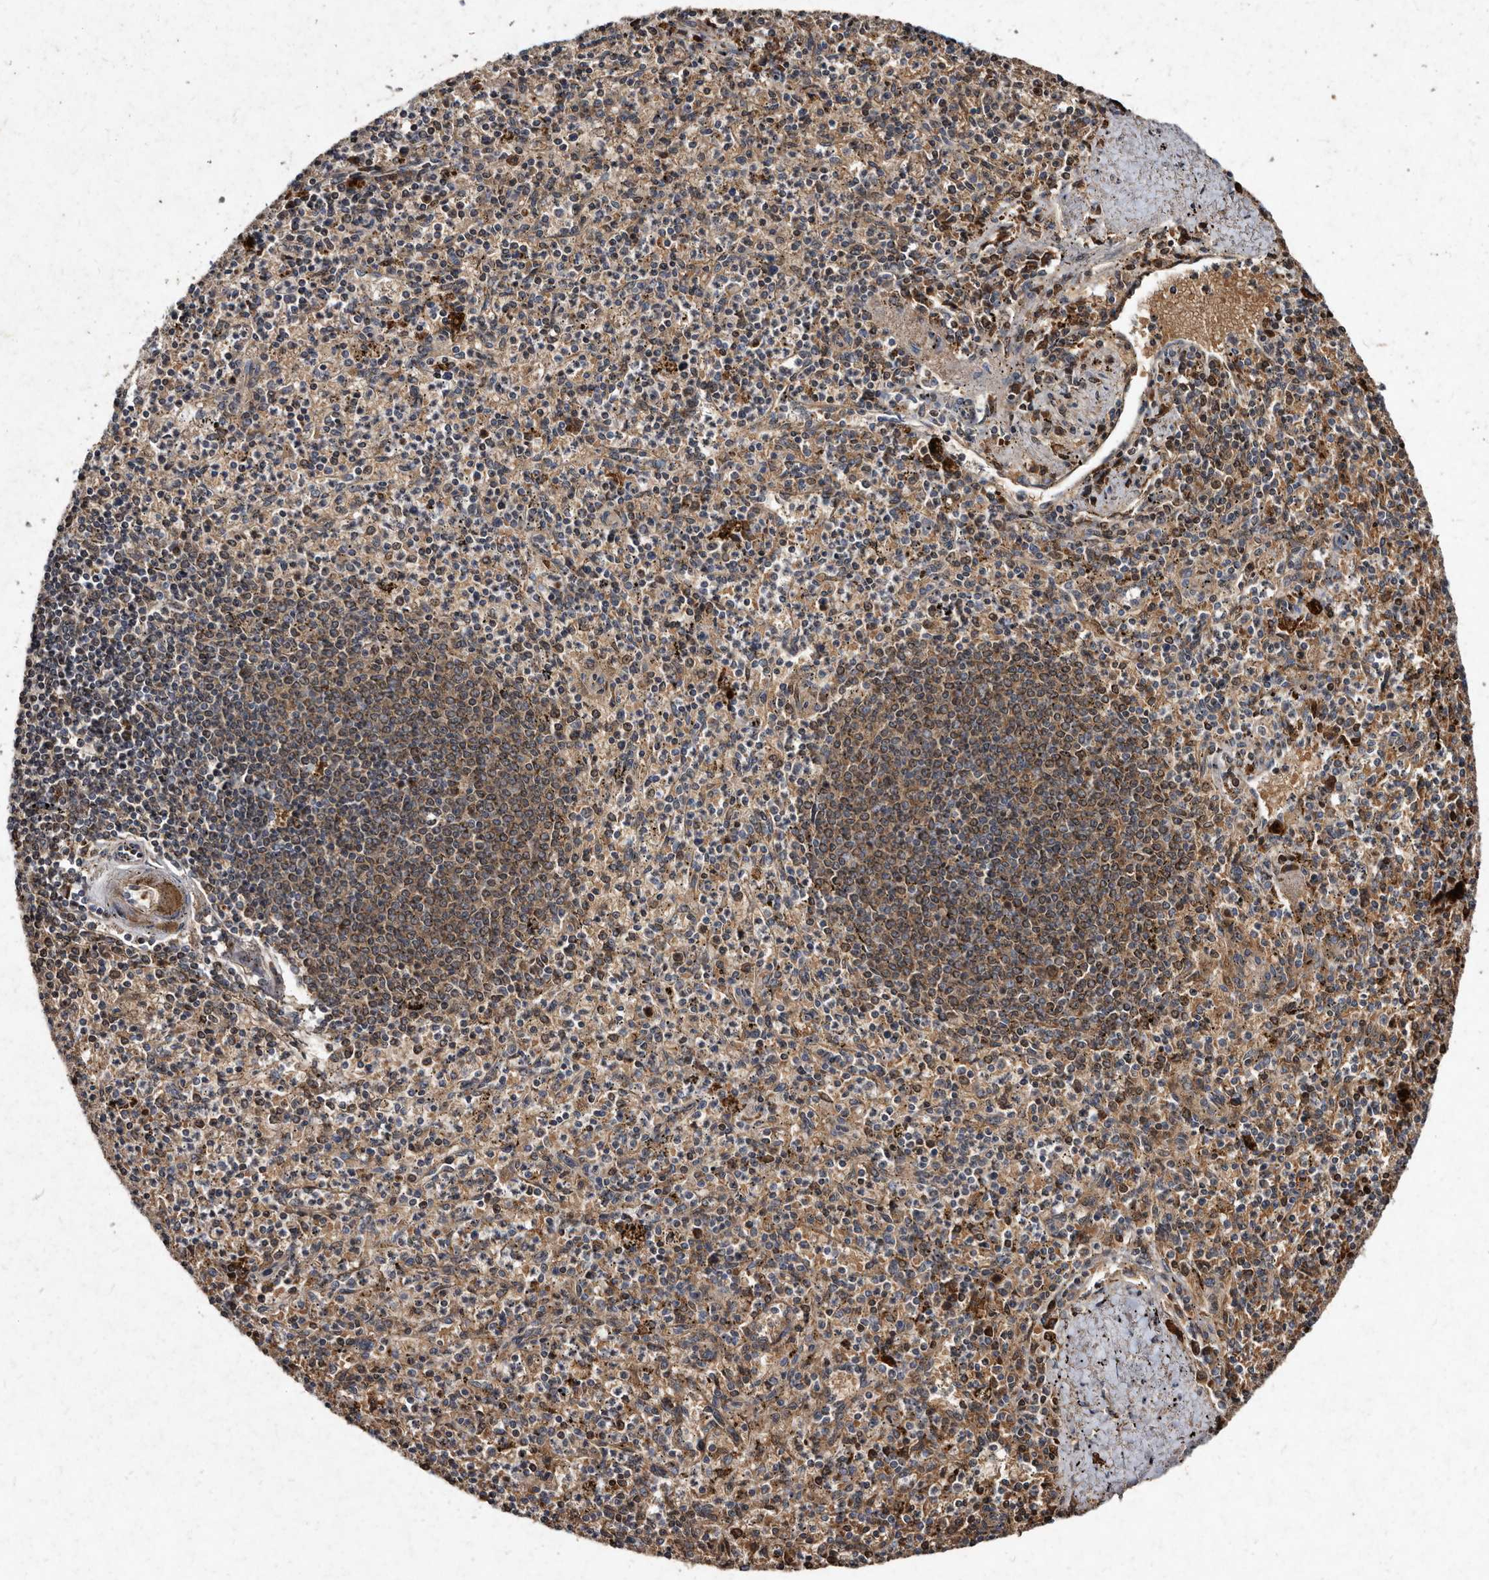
{"staining": {"intensity": "moderate", "quantity": "25%-75%", "location": "cytoplasmic/membranous"}, "tissue": "spleen", "cell_type": "Cells in red pulp", "image_type": "normal", "snomed": [{"axis": "morphology", "description": "Normal tissue, NOS"}, {"axis": "topography", "description": "Spleen"}], "caption": "Cells in red pulp show moderate cytoplasmic/membranous staining in approximately 25%-75% of cells in unremarkable spleen.", "gene": "YPEL1", "patient": {"sex": "male", "age": 72}}